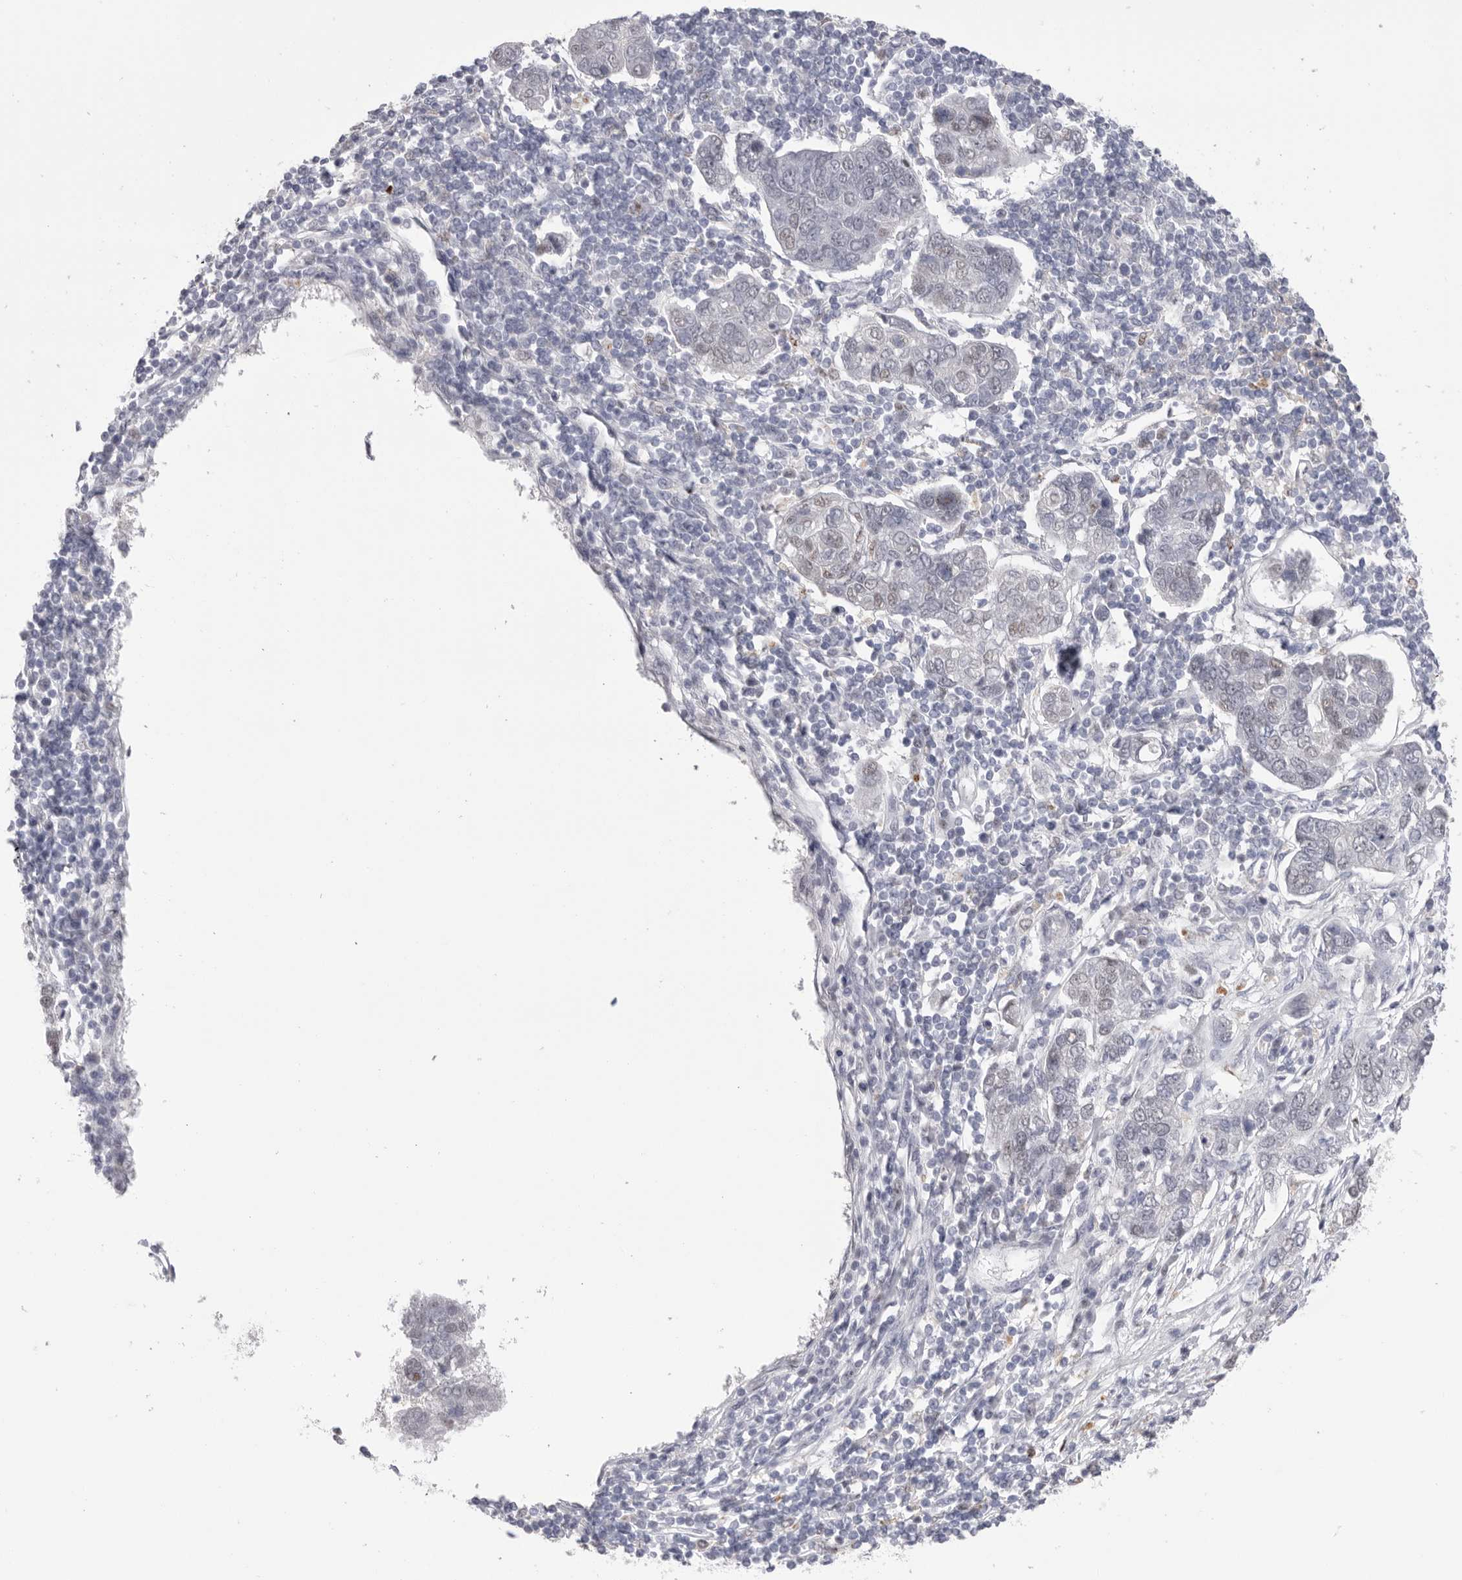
{"staining": {"intensity": "weak", "quantity": "<25%", "location": "nuclear"}, "tissue": "pancreatic cancer", "cell_type": "Tumor cells", "image_type": "cancer", "snomed": [{"axis": "morphology", "description": "Adenocarcinoma, NOS"}, {"axis": "topography", "description": "Pancreas"}], "caption": "An image of pancreatic cancer (adenocarcinoma) stained for a protein exhibits no brown staining in tumor cells.", "gene": "BCLAF3", "patient": {"sex": "female", "age": 61}}